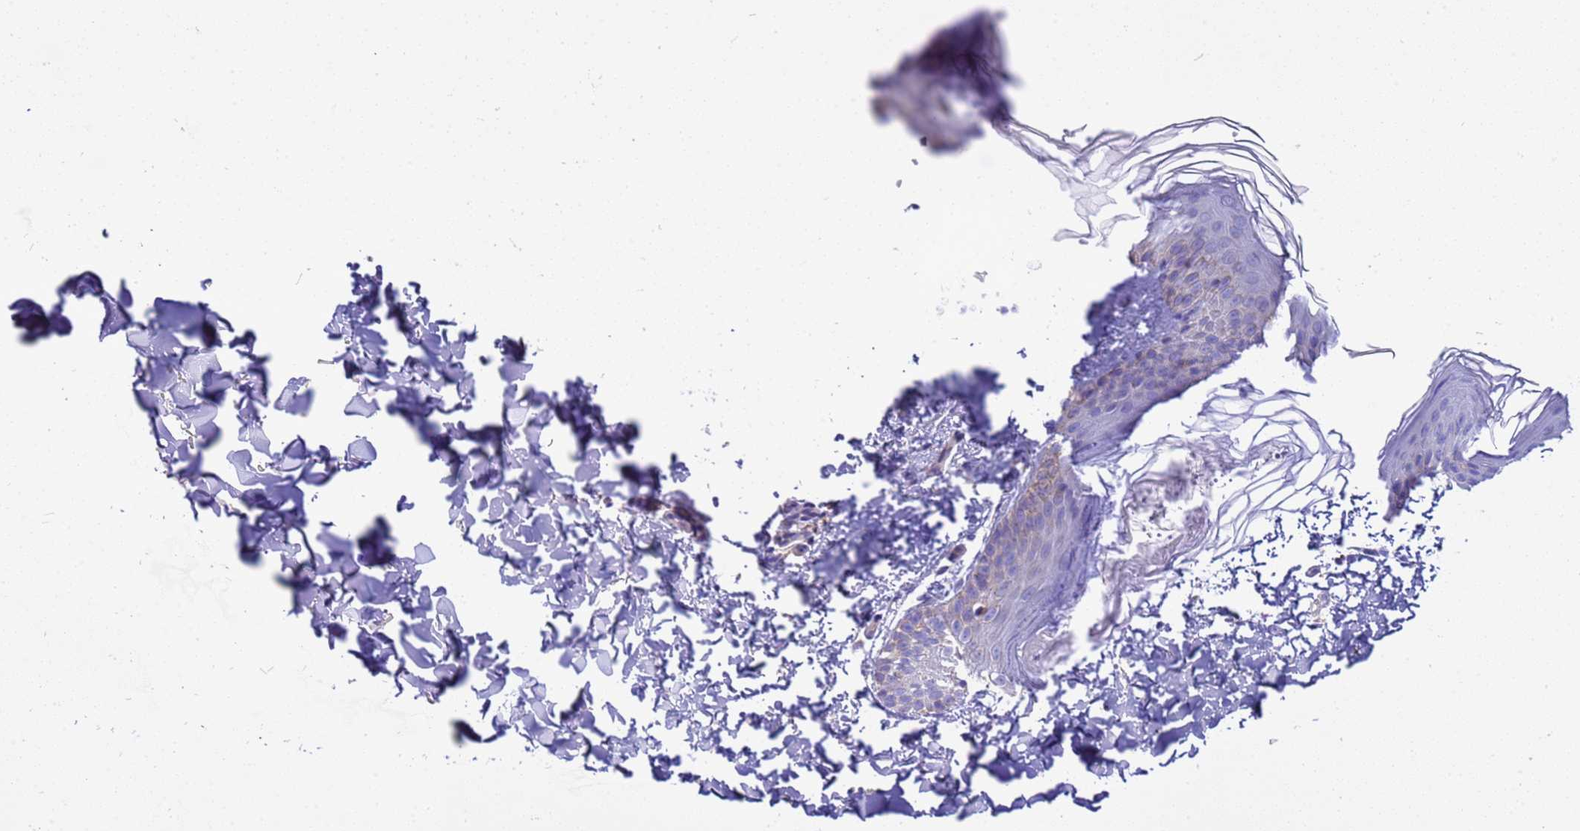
{"staining": {"intensity": "negative", "quantity": "none", "location": "none"}, "tissue": "skin", "cell_type": "Fibroblasts", "image_type": "normal", "snomed": [{"axis": "morphology", "description": "Normal tissue, NOS"}, {"axis": "topography", "description": "Skin"}], "caption": "Immunohistochemistry micrograph of normal skin stained for a protein (brown), which exhibits no positivity in fibroblasts. (Immunohistochemistry, brightfield microscopy, high magnification).", "gene": "RNF165", "patient": {"sex": "female", "age": 58}}